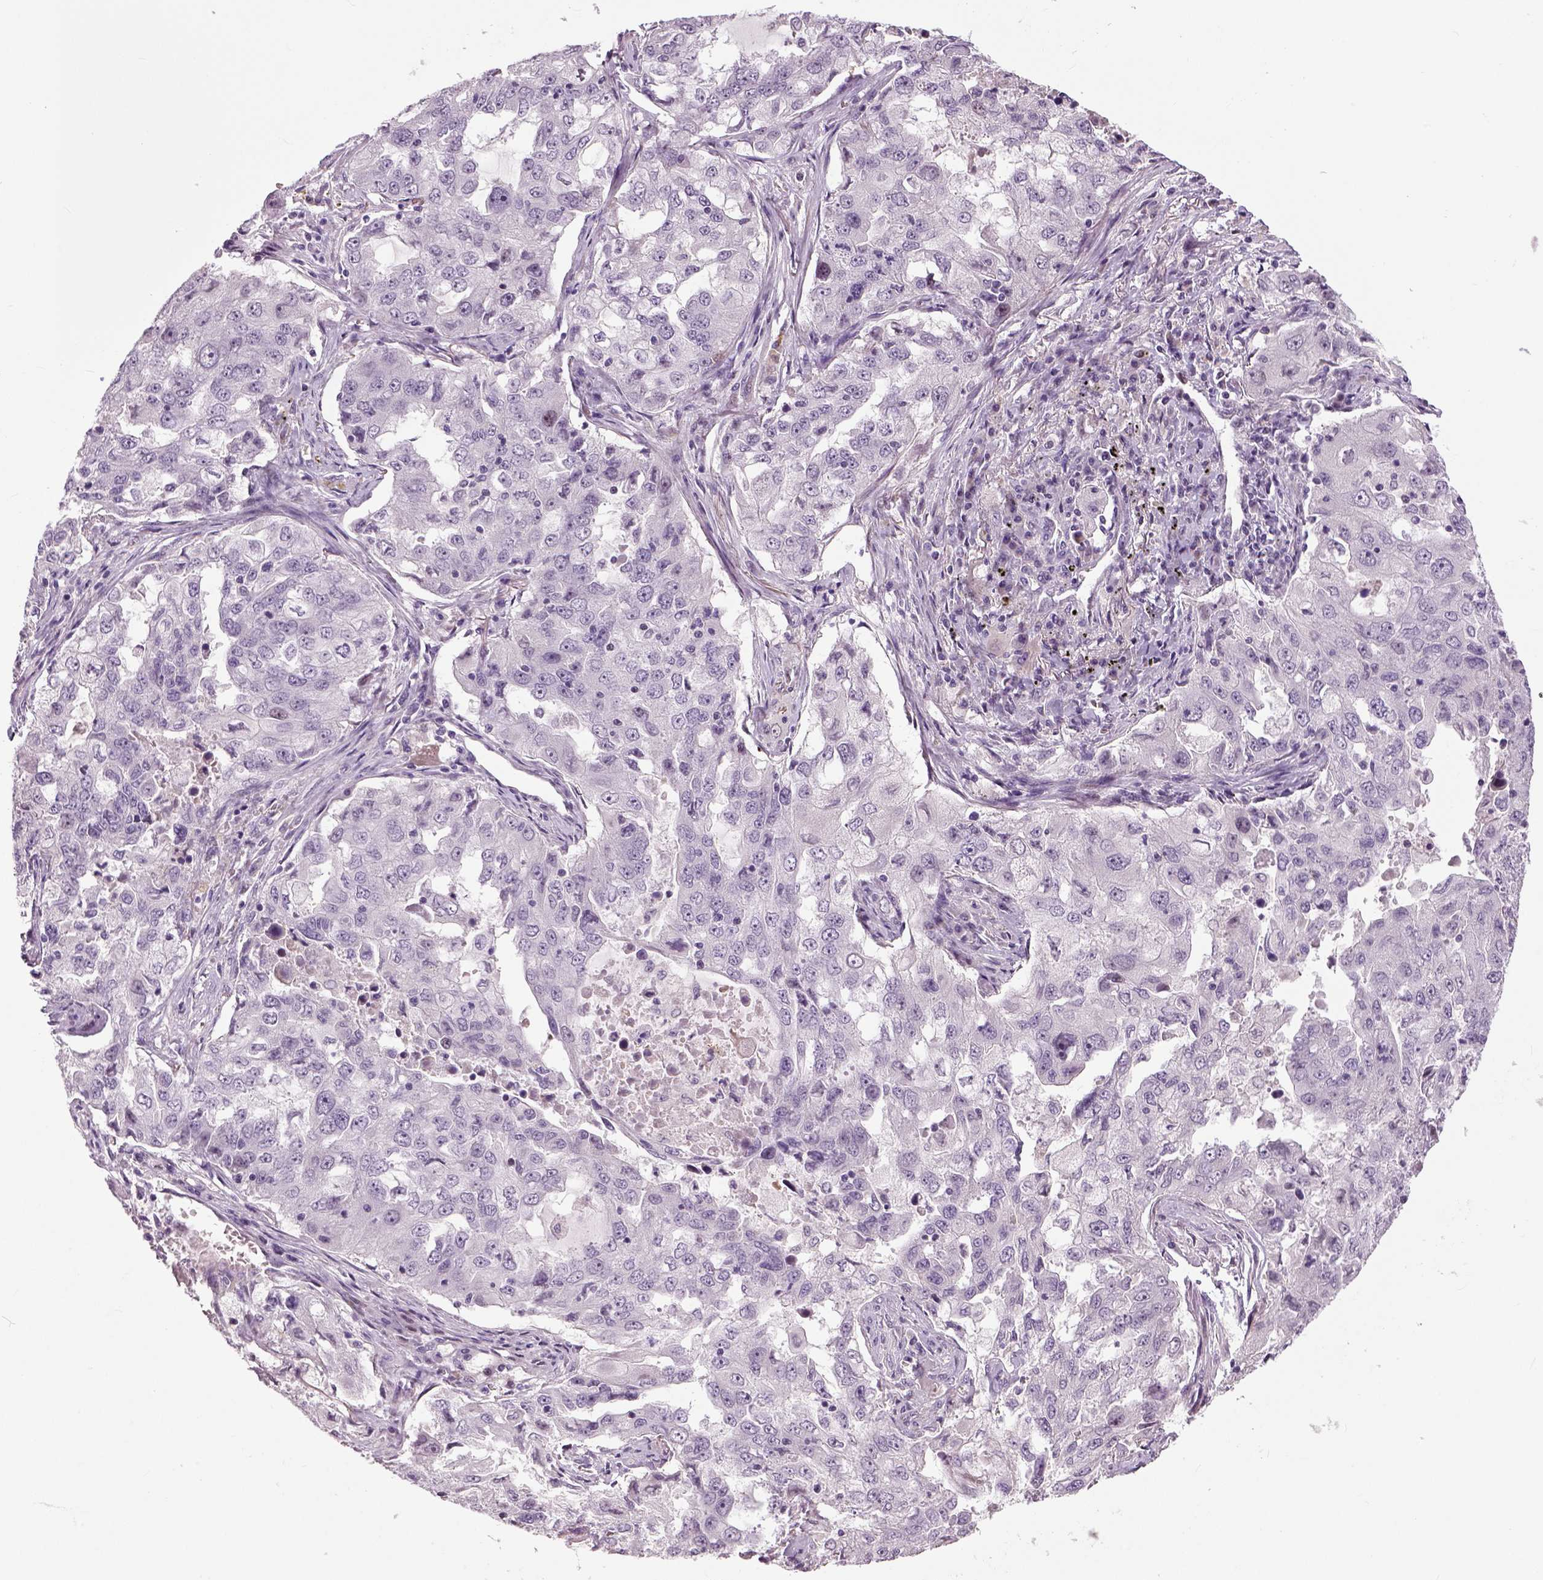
{"staining": {"intensity": "negative", "quantity": "none", "location": "none"}, "tissue": "lung cancer", "cell_type": "Tumor cells", "image_type": "cancer", "snomed": [{"axis": "morphology", "description": "Adenocarcinoma, NOS"}, {"axis": "topography", "description": "Lung"}], "caption": "This image is of lung cancer (adenocarcinoma) stained with immunohistochemistry (IHC) to label a protein in brown with the nuclei are counter-stained blue. There is no positivity in tumor cells.", "gene": "NECAB1", "patient": {"sex": "female", "age": 61}}